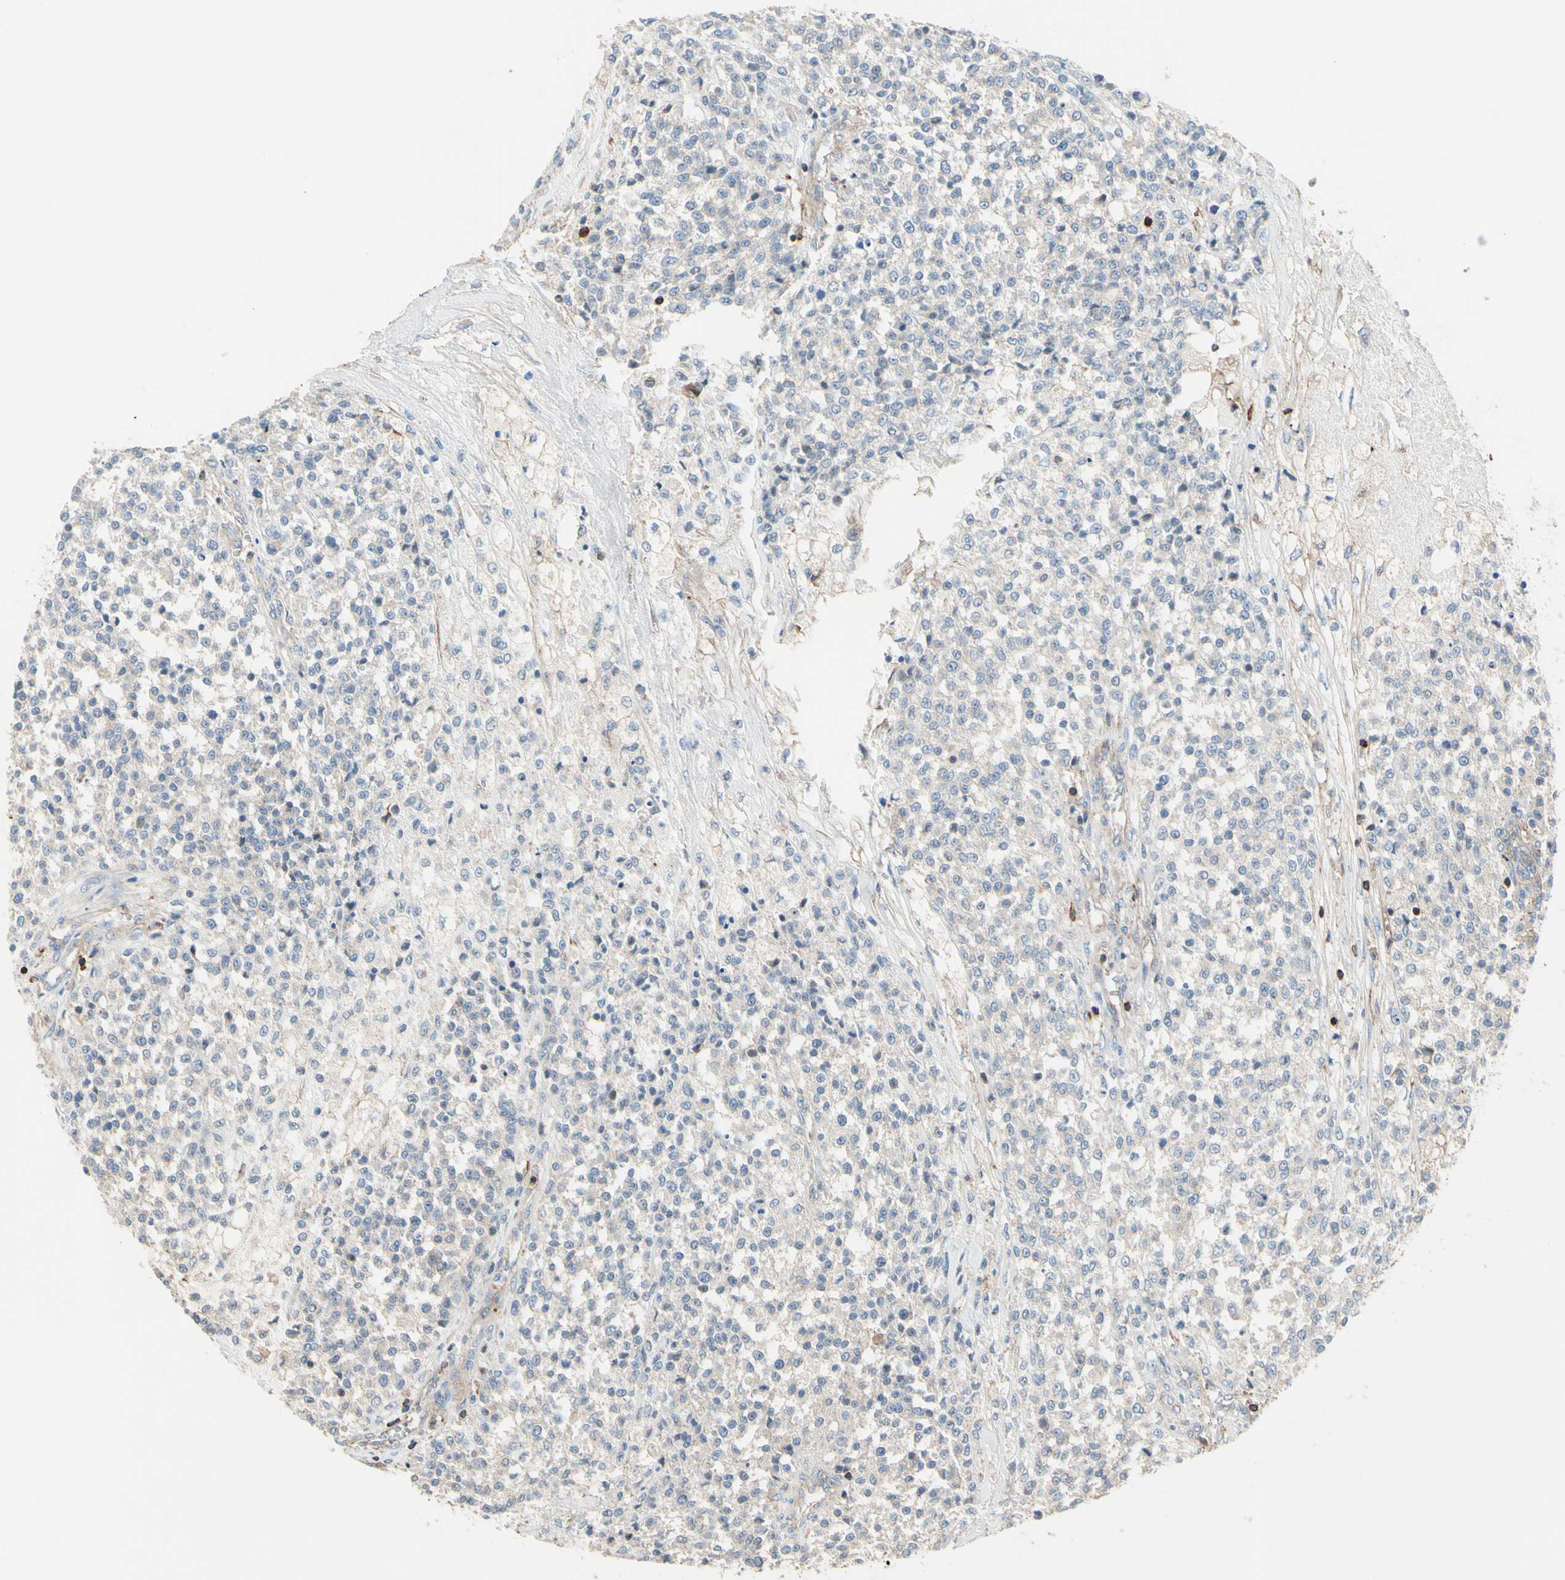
{"staining": {"intensity": "negative", "quantity": "none", "location": "none"}, "tissue": "testis cancer", "cell_type": "Tumor cells", "image_type": "cancer", "snomed": [{"axis": "morphology", "description": "Seminoma, NOS"}, {"axis": "topography", "description": "Testis"}], "caption": "Immunohistochemical staining of human testis seminoma demonstrates no significant positivity in tumor cells.", "gene": "SEMA4C", "patient": {"sex": "male", "age": 59}}